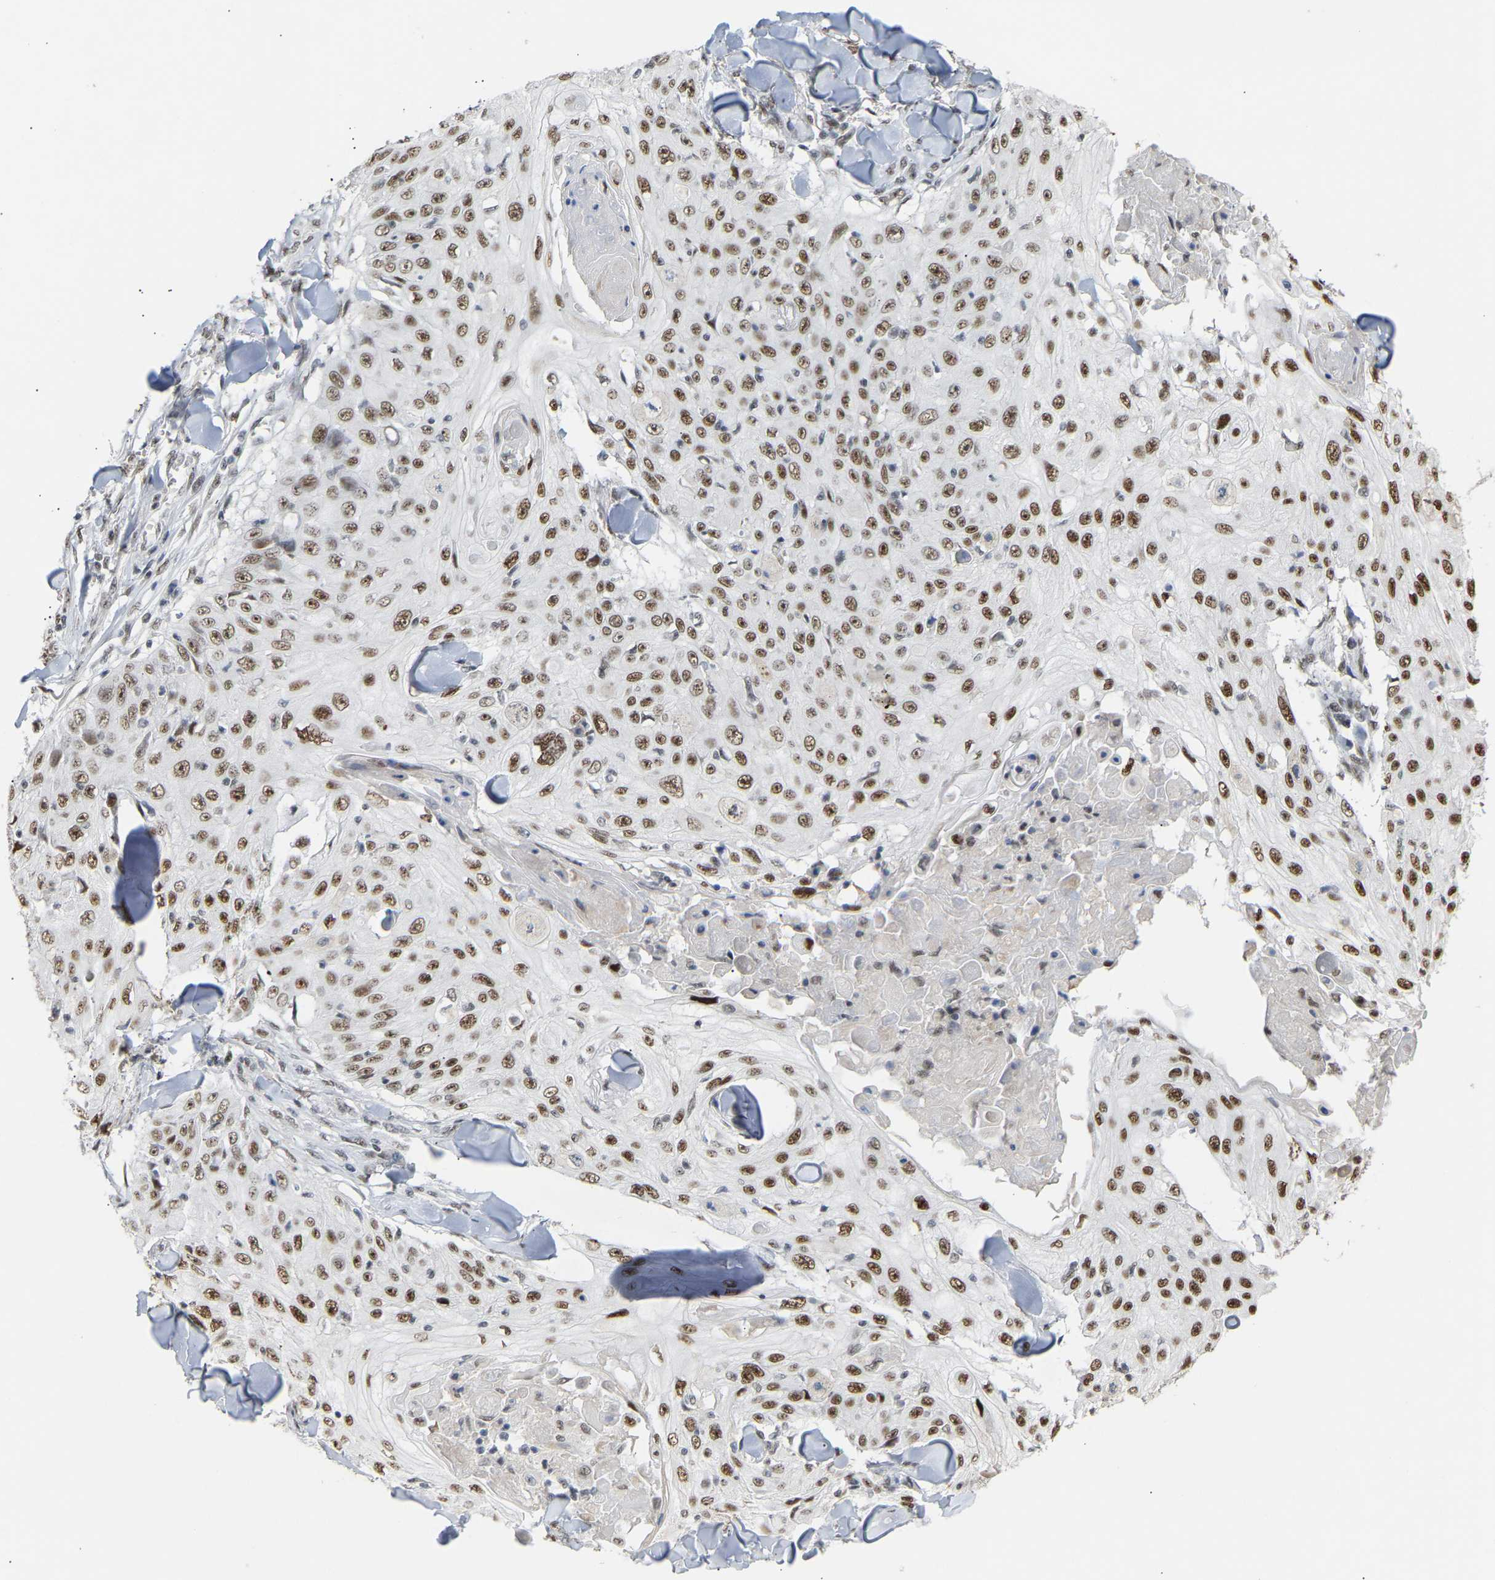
{"staining": {"intensity": "moderate", "quantity": ">75%", "location": "nuclear"}, "tissue": "skin cancer", "cell_type": "Tumor cells", "image_type": "cancer", "snomed": [{"axis": "morphology", "description": "Squamous cell carcinoma, NOS"}, {"axis": "topography", "description": "Skin"}], "caption": "Moderate nuclear staining for a protein is appreciated in approximately >75% of tumor cells of skin cancer (squamous cell carcinoma) using immunohistochemistry (IHC).", "gene": "NELFB", "patient": {"sex": "male", "age": 86}}